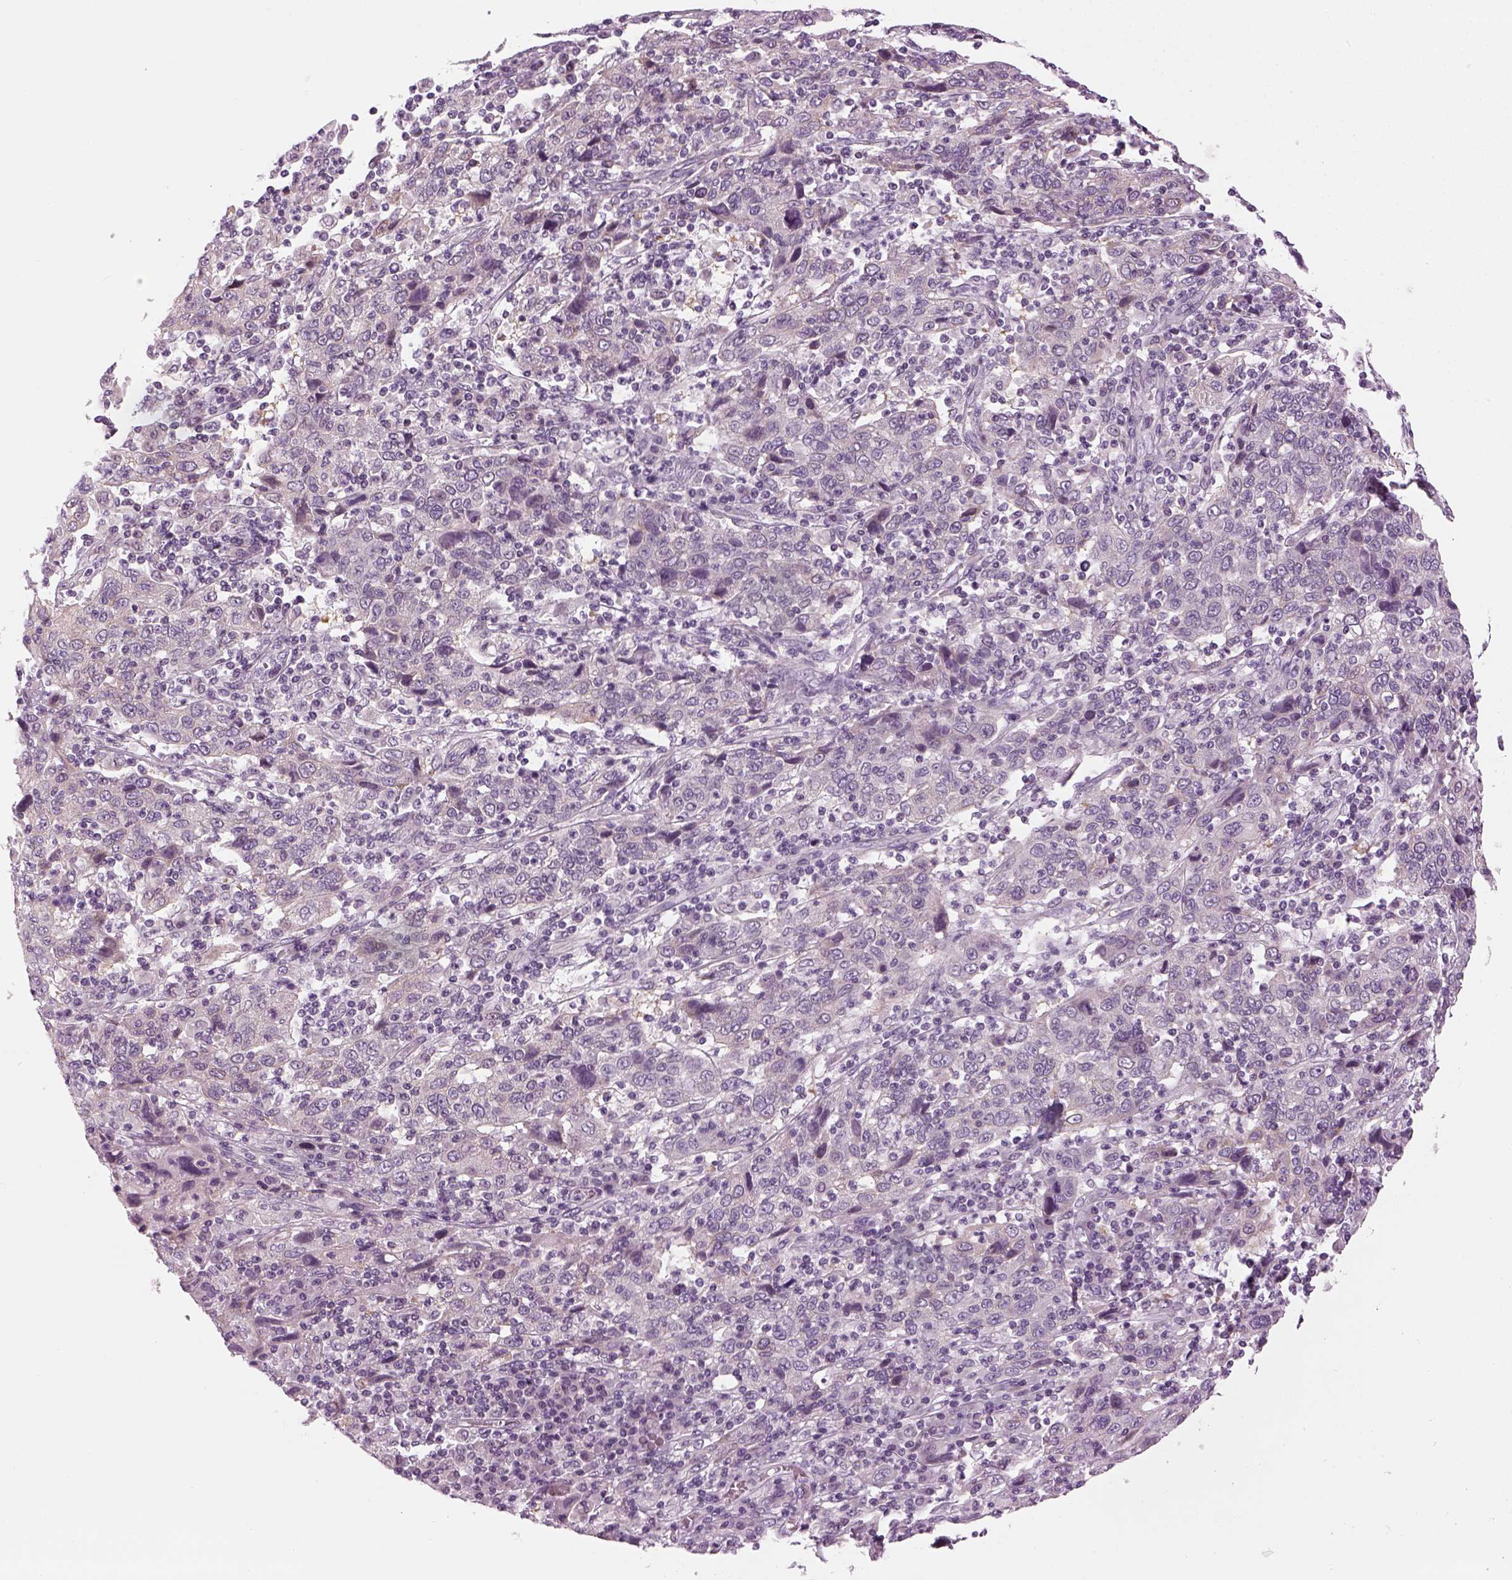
{"staining": {"intensity": "negative", "quantity": "none", "location": "none"}, "tissue": "cervical cancer", "cell_type": "Tumor cells", "image_type": "cancer", "snomed": [{"axis": "morphology", "description": "Squamous cell carcinoma, NOS"}, {"axis": "topography", "description": "Cervix"}], "caption": "The IHC image has no significant staining in tumor cells of squamous cell carcinoma (cervical) tissue.", "gene": "LRRIQ3", "patient": {"sex": "female", "age": 46}}